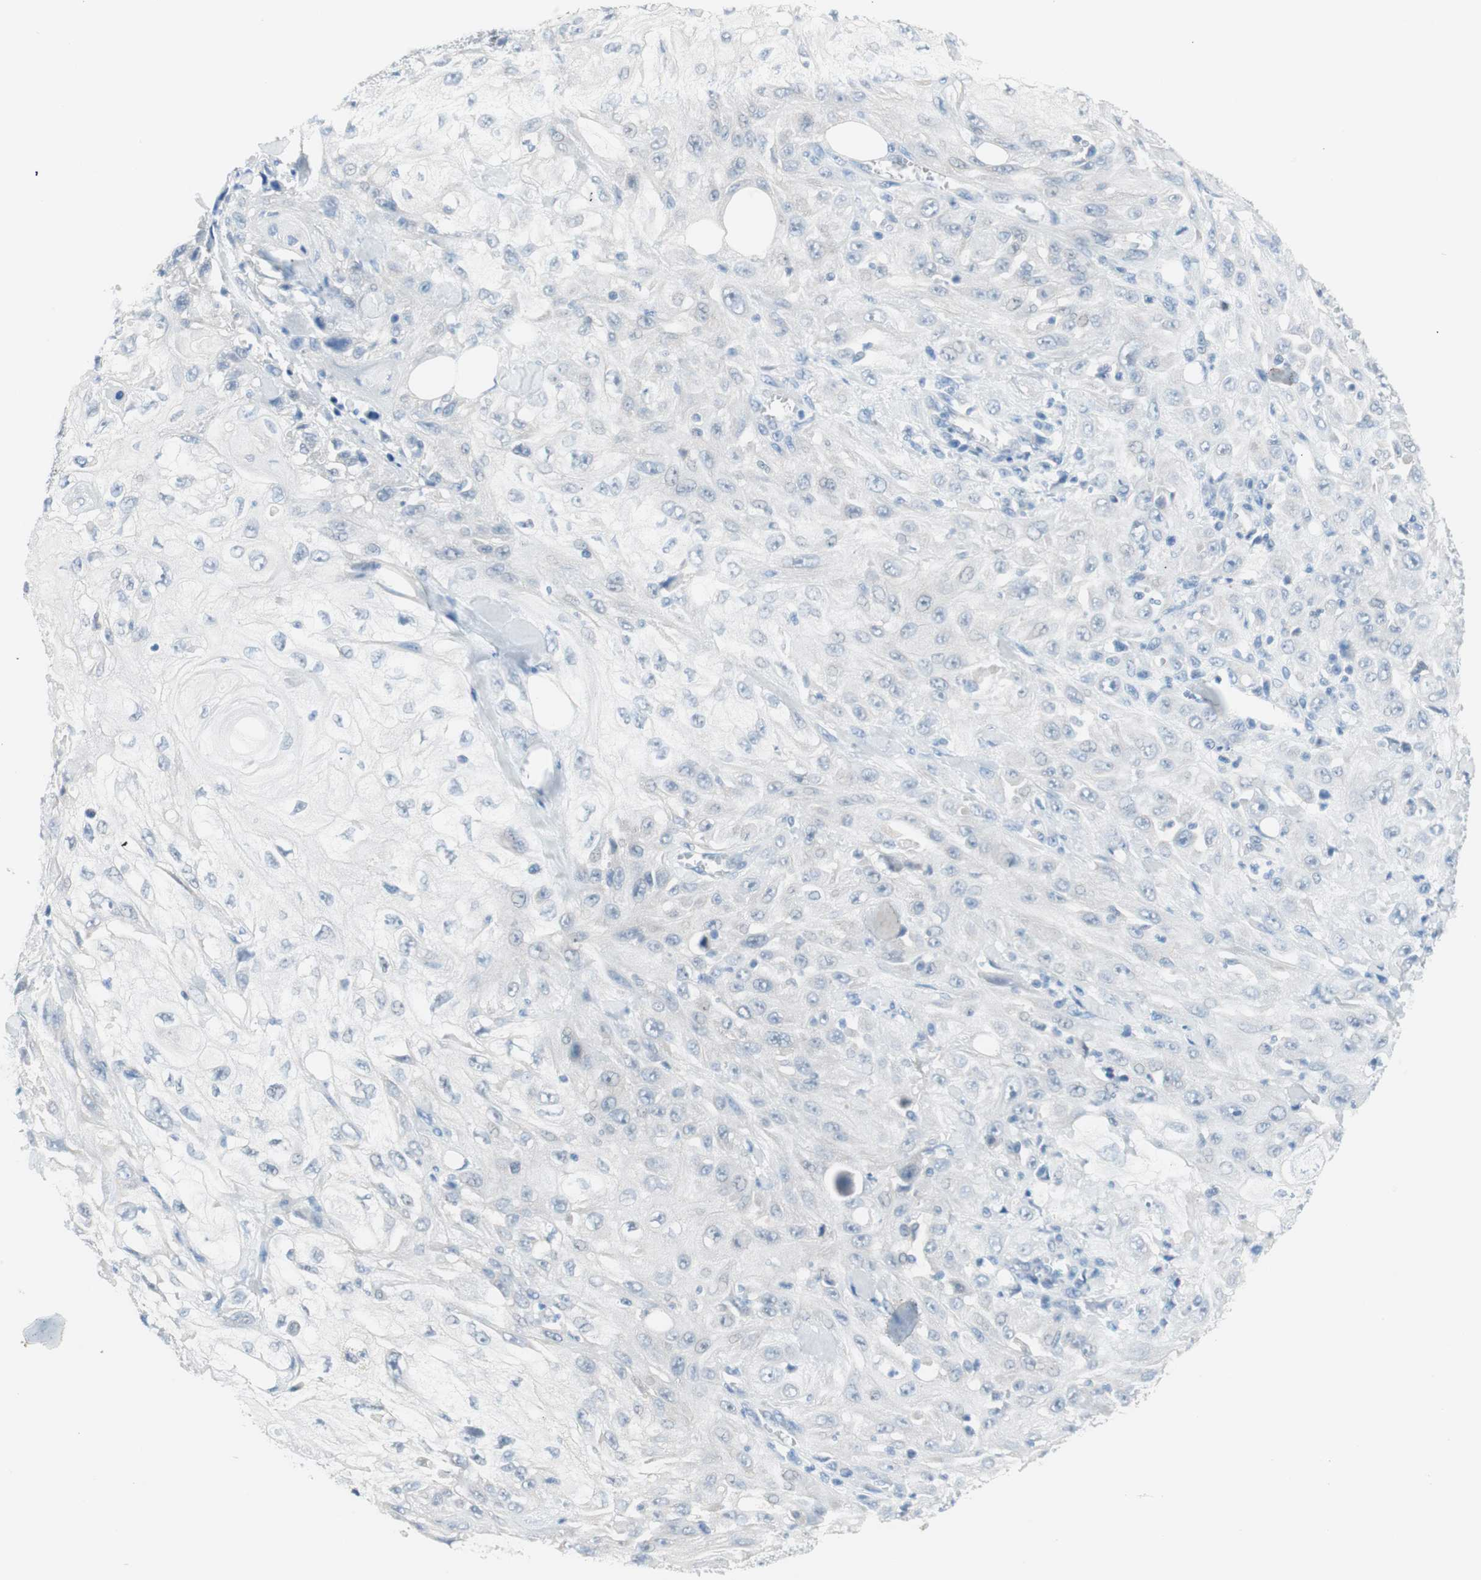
{"staining": {"intensity": "negative", "quantity": "none", "location": "none"}, "tissue": "skin cancer", "cell_type": "Tumor cells", "image_type": "cancer", "snomed": [{"axis": "morphology", "description": "Squamous cell carcinoma, NOS"}, {"axis": "morphology", "description": "Squamous cell carcinoma, metastatic, NOS"}, {"axis": "topography", "description": "Skin"}, {"axis": "topography", "description": "Lymph node"}], "caption": "Tumor cells are negative for brown protein staining in skin cancer (squamous cell carcinoma).", "gene": "VIL1", "patient": {"sex": "male", "age": 75}}